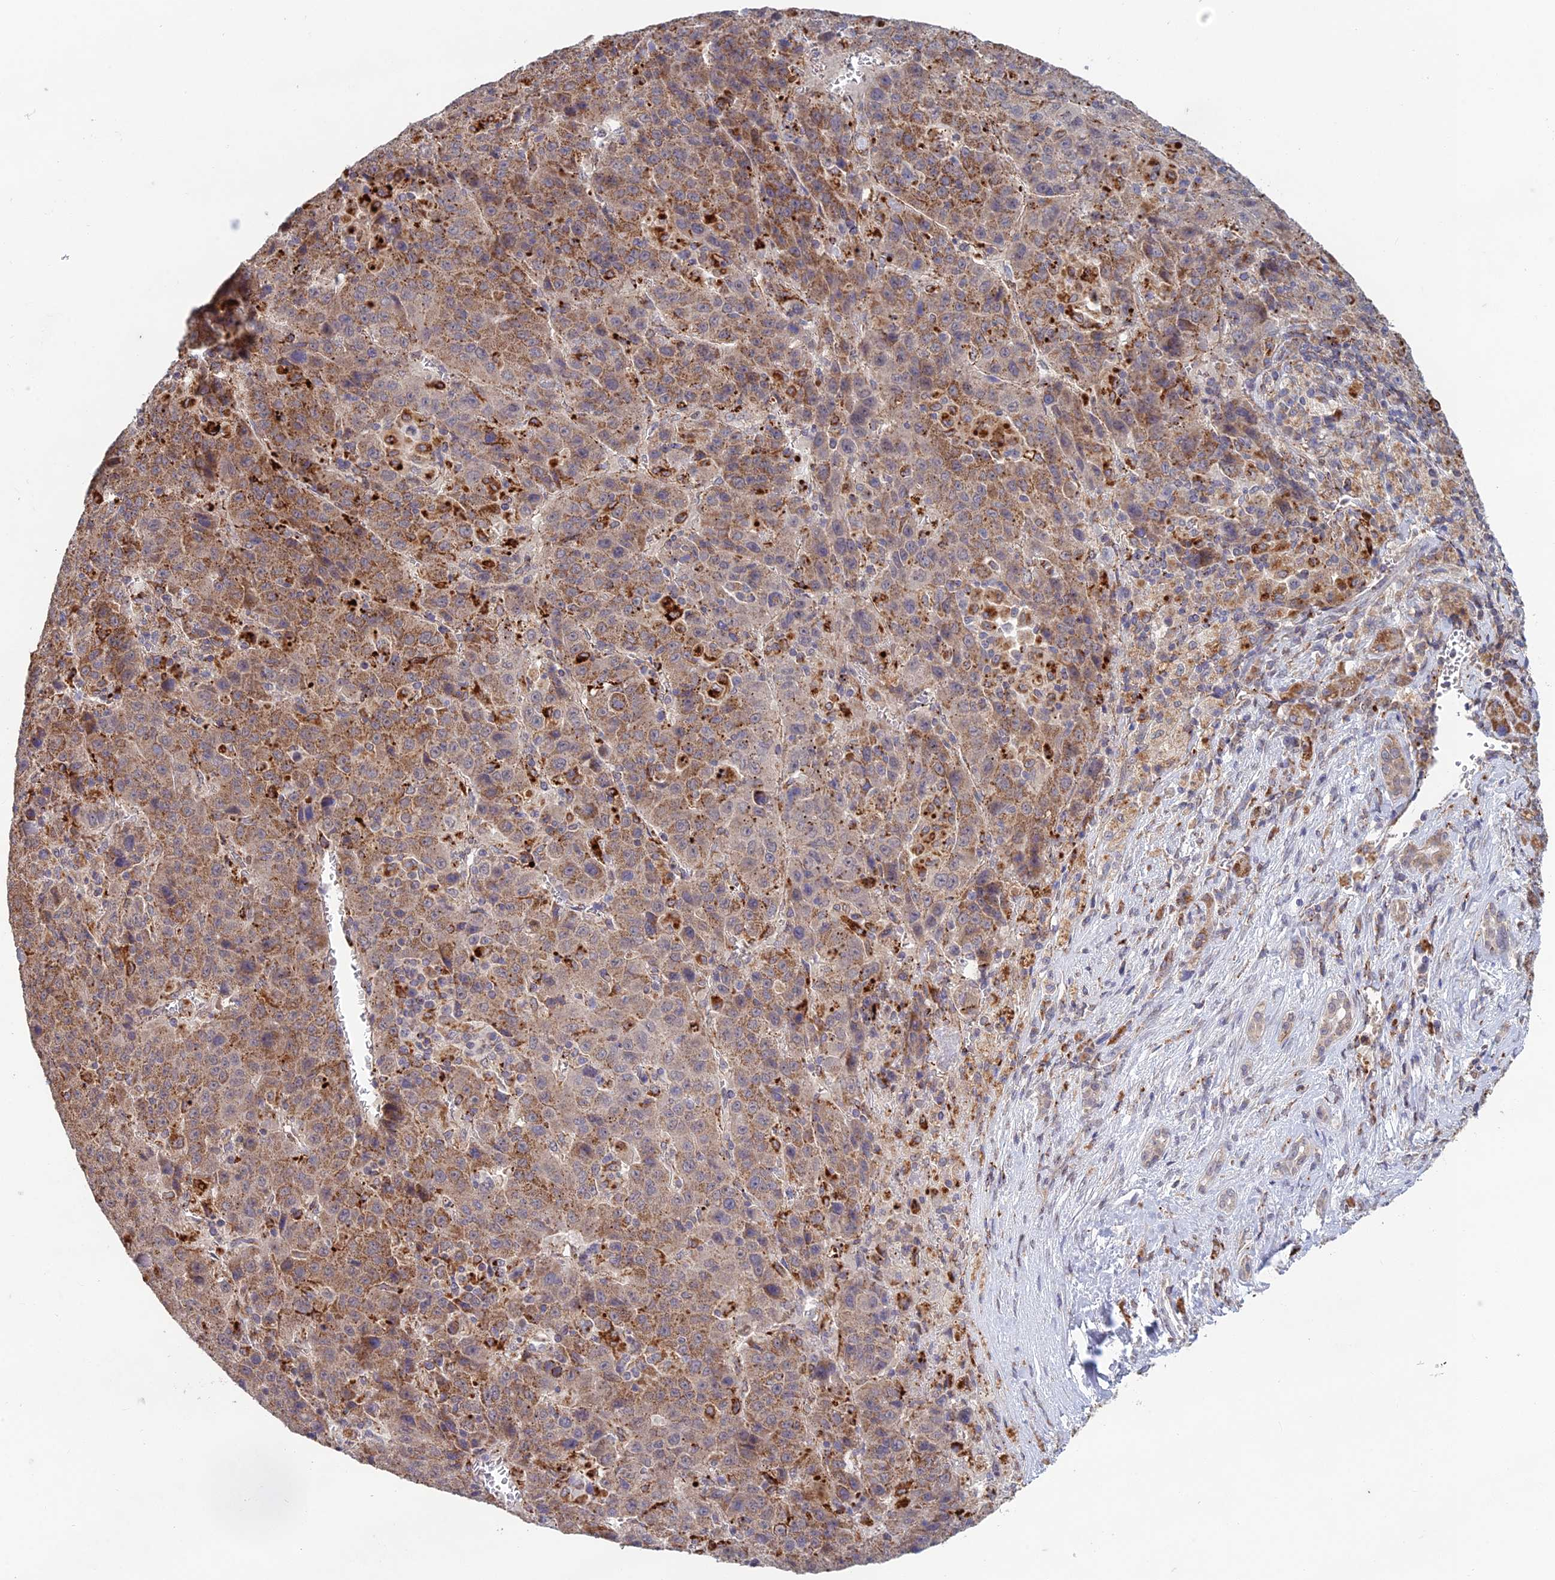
{"staining": {"intensity": "moderate", "quantity": "25%-75%", "location": "cytoplasmic/membranous"}, "tissue": "liver cancer", "cell_type": "Tumor cells", "image_type": "cancer", "snomed": [{"axis": "morphology", "description": "Carcinoma, Hepatocellular, NOS"}, {"axis": "topography", "description": "Liver"}], "caption": "Tumor cells demonstrate medium levels of moderate cytoplasmic/membranous positivity in about 25%-75% of cells in human liver cancer (hepatocellular carcinoma).", "gene": "FOXS1", "patient": {"sex": "female", "age": 53}}